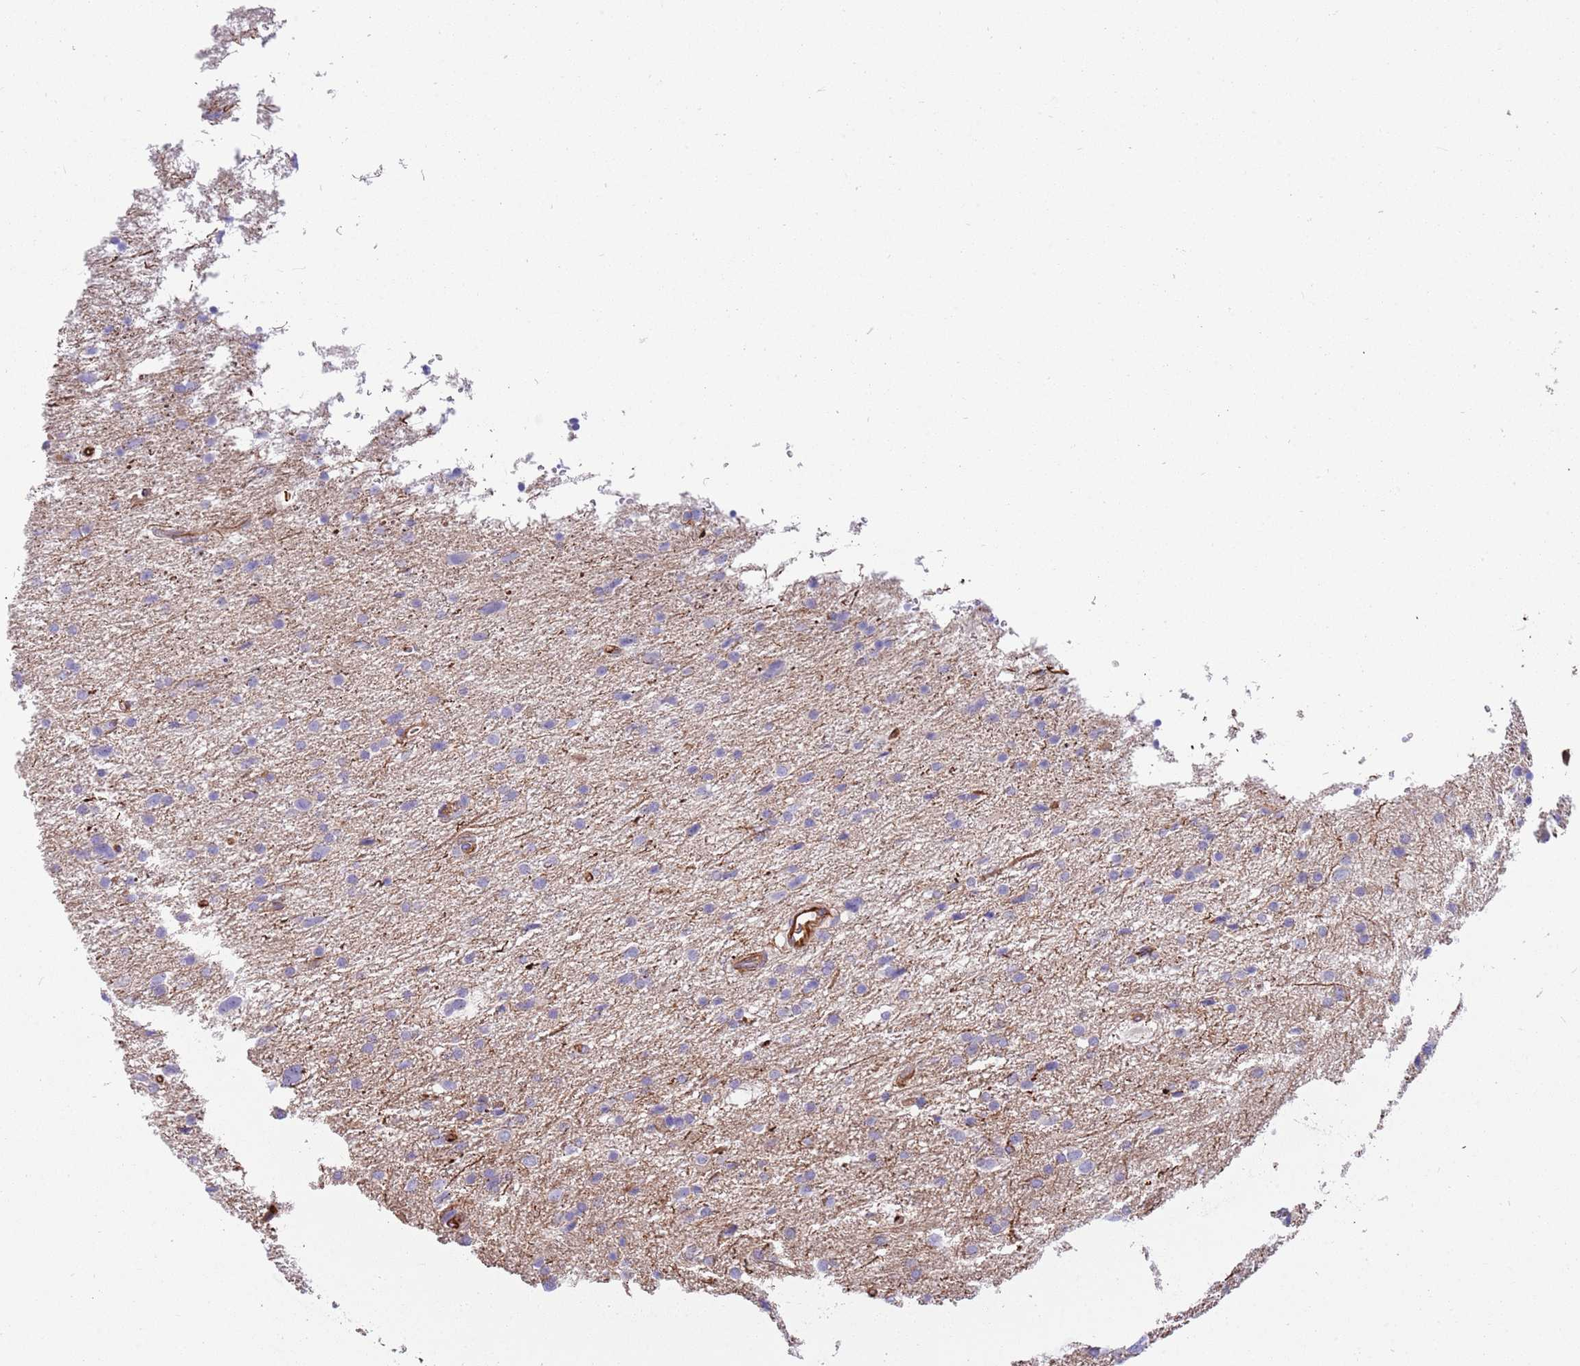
{"staining": {"intensity": "negative", "quantity": "none", "location": "none"}, "tissue": "glioma", "cell_type": "Tumor cells", "image_type": "cancer", "snomed": [{"axis": "morphology", "description": "Glioma, malignant, Low grade"}, {"axis": "topography", "description": "Brain"}], "caption": "Tumor cells are negative for protein expression in human malignant glioma (low-grade).", "gene": "MOGAT1", "patient": {"sex": "female", "age": 32}}